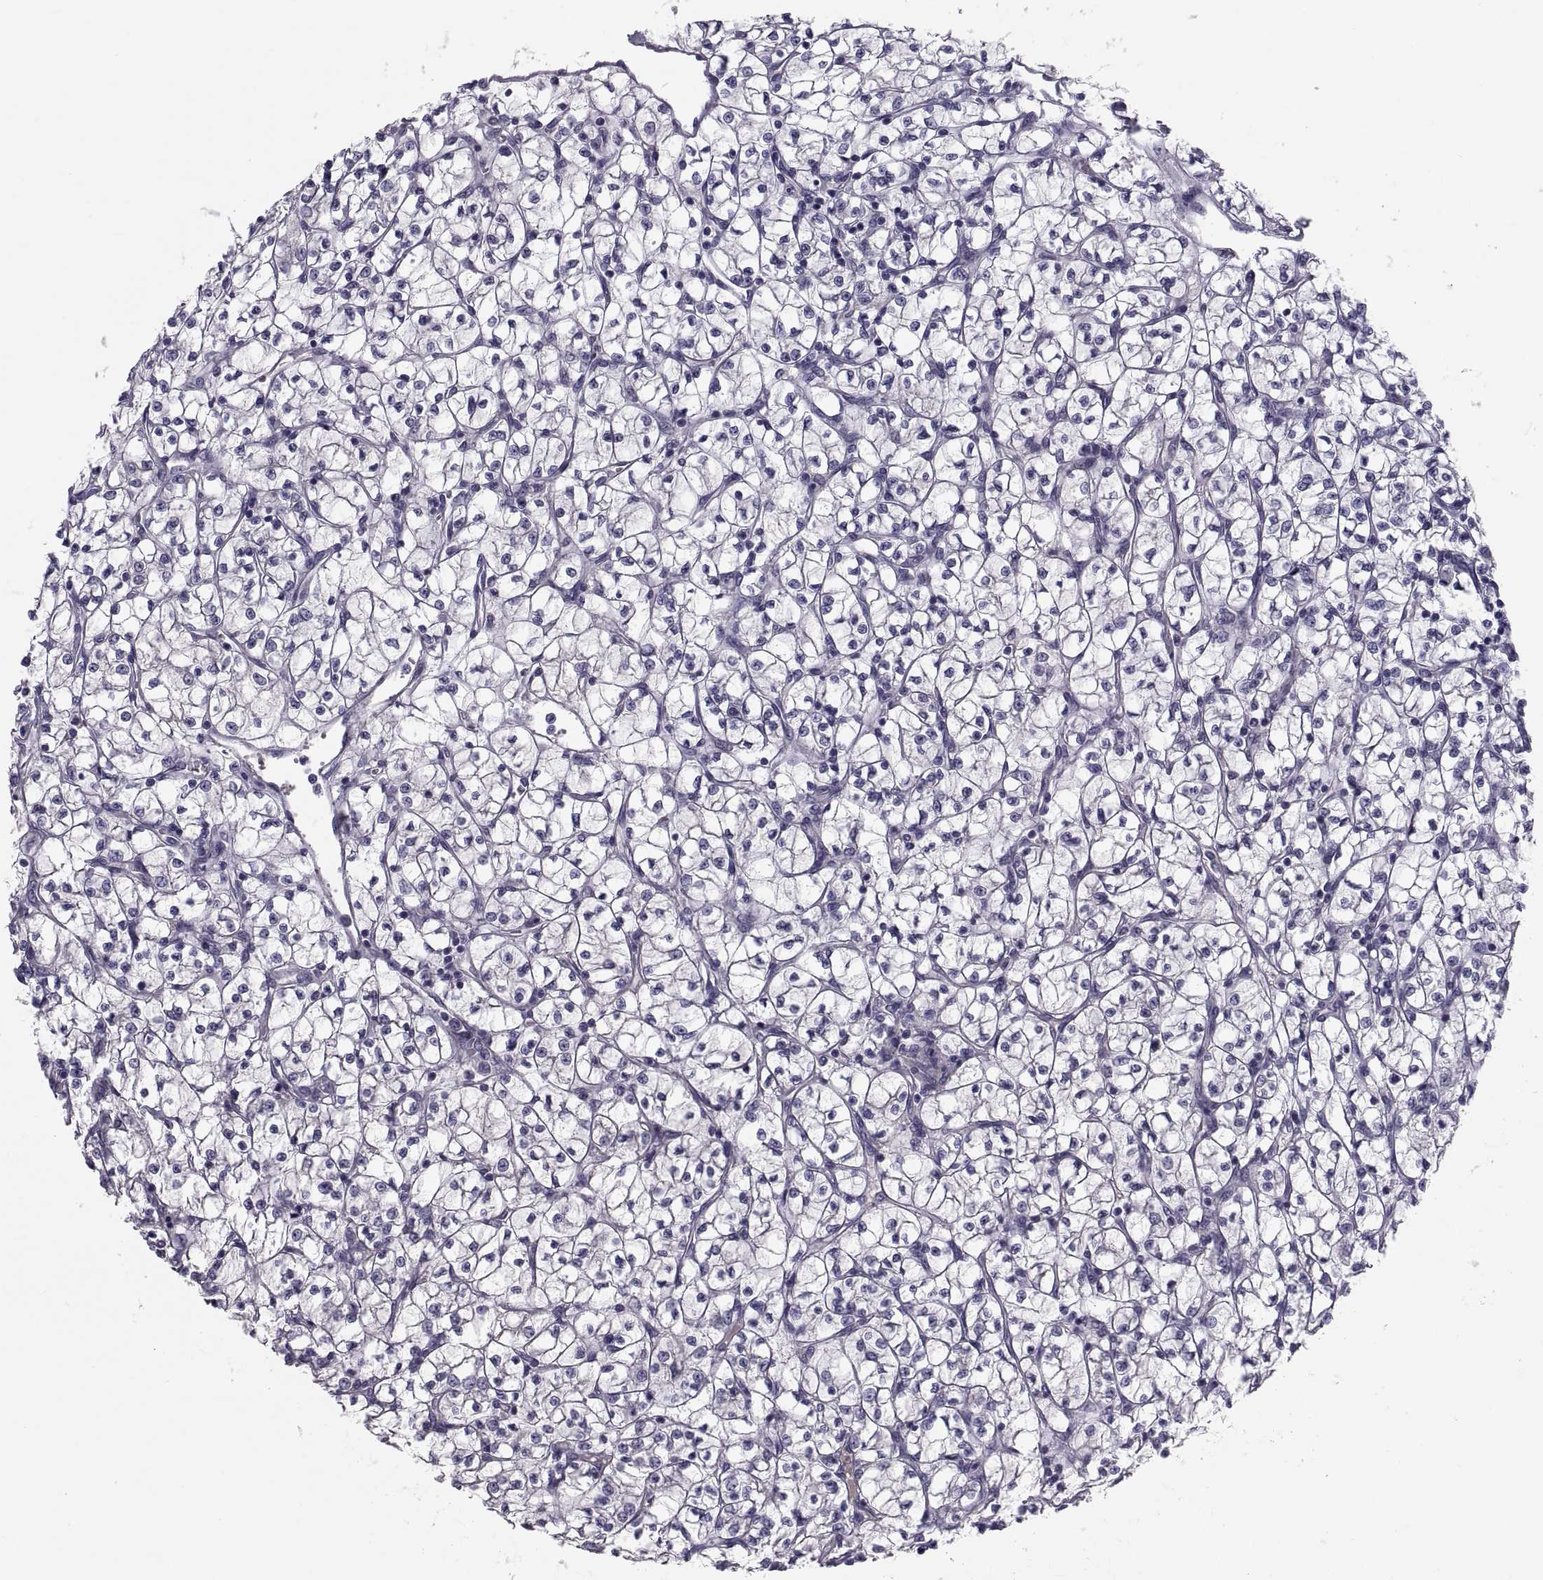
{"staining": {"intensity": "negative", "quantity": "none", "location": "none"}, "tissue": "renal cancer", "cell_type": "Tumor cells", "image_type": "cancer", "snomed": [{"axis": "morphology", "description": "Adenocarcinoma, NOS"}, {"axis": "topography", "description": "Kidney"}], "caption": "Tumor cells are negative for brown protein staining in renal cancer (adenocarcinoma).", "gene": "PDZRN4", "patient": {"sex": "female", "age": 64}}